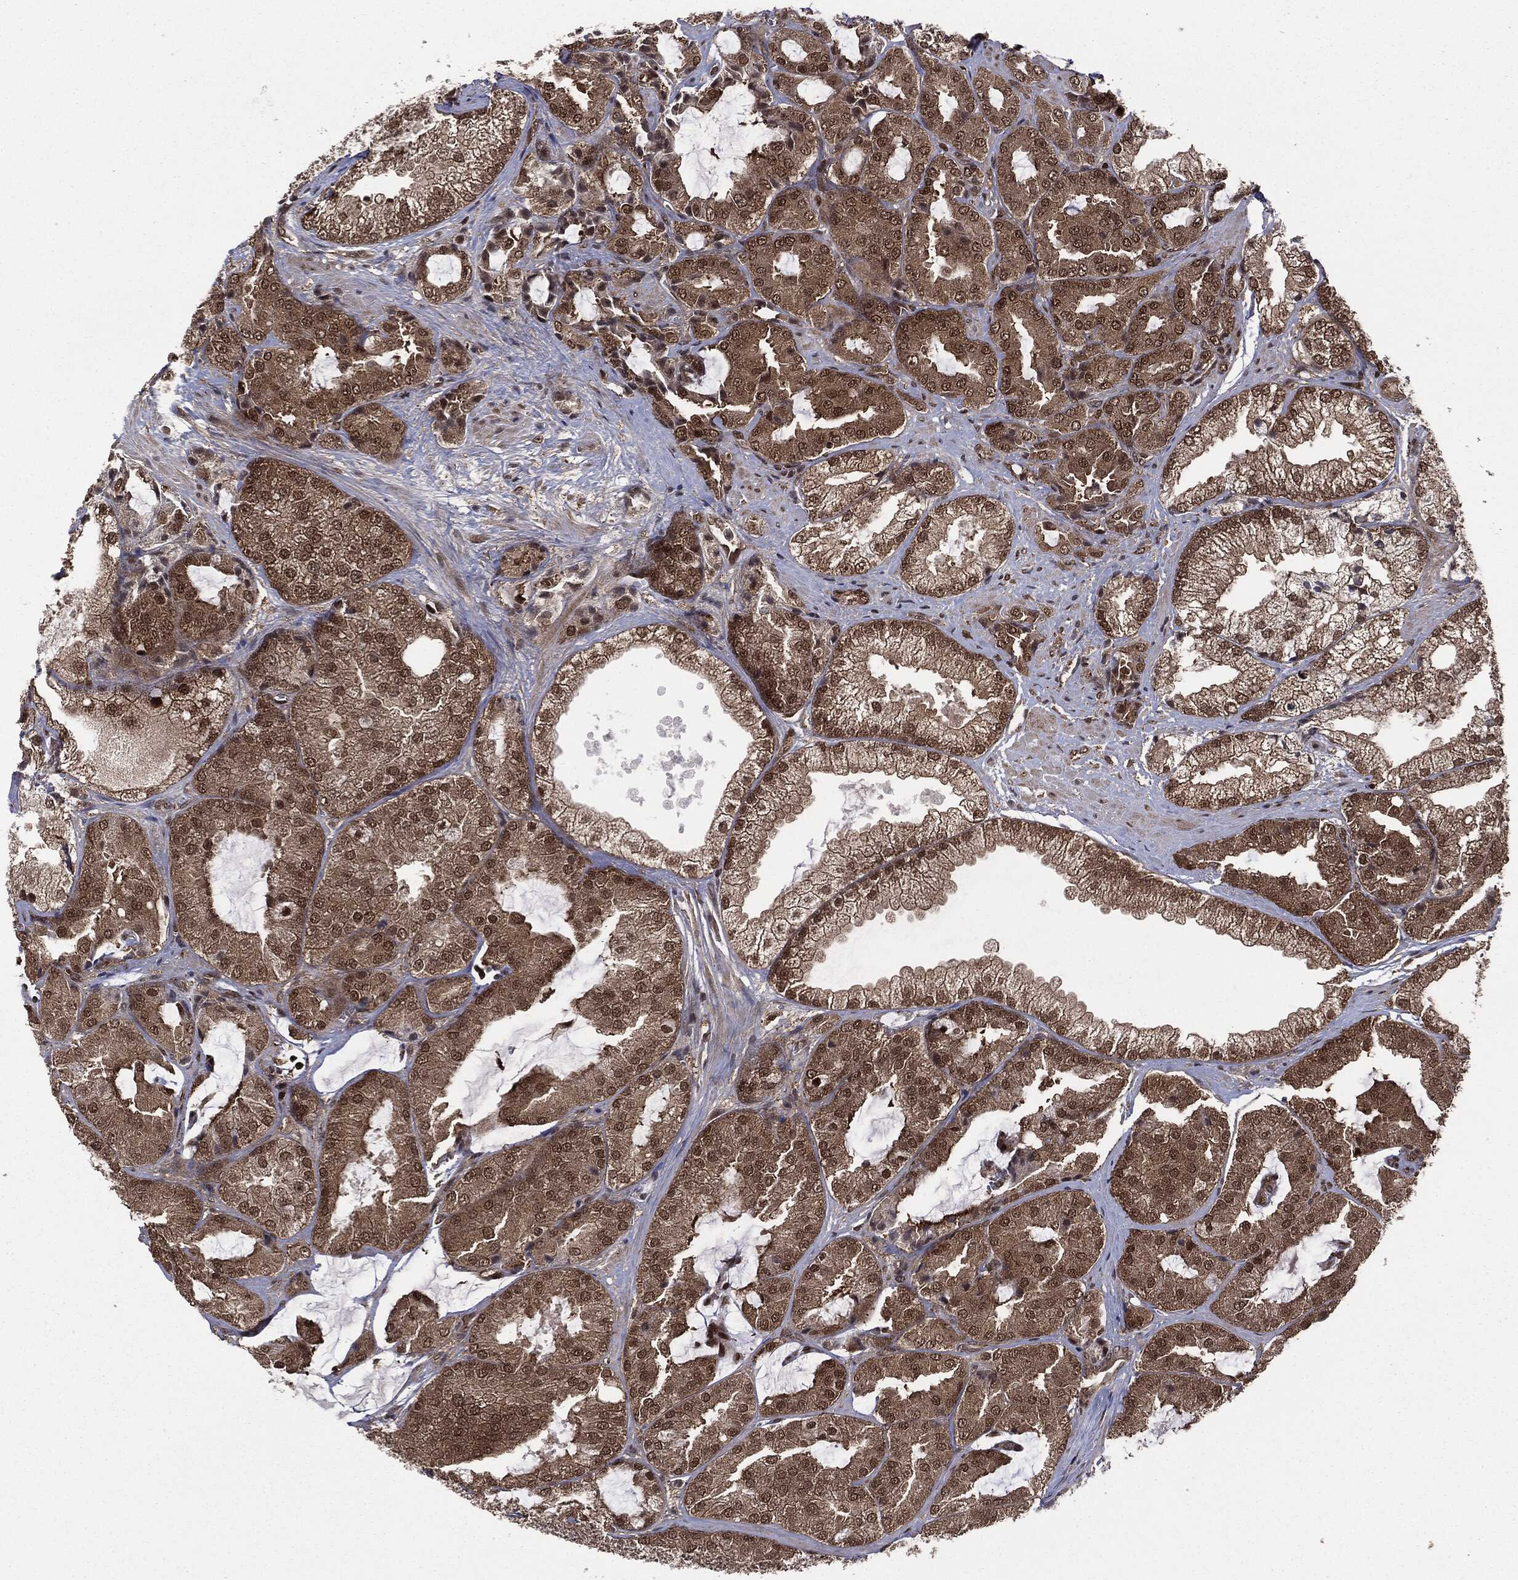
{"staining": {"intensity": "moderate", "quantity": ">75%", "location": "cytoplasmic/membranous,nuclear"}, "tissue": "prostate cancer", "cell_type": "Tumor cells", "image_type": "cancer", "snomed": [{"axis": "morphology", "description": "Adenocarcinoma, High grade"}, {"axis": "topography", "description": "Prostate"}], "caption": "Protein expression analysis of prostate cancer (high-grade adenocarcinoma) shows moderate cytoplasmic/membranous and nuclear expression in about >75% of tumor cells. (IHC, brightfield microscopy, high magnification).", "gene": "PTPA", "patient": {"sex": "male", "age": 68}}